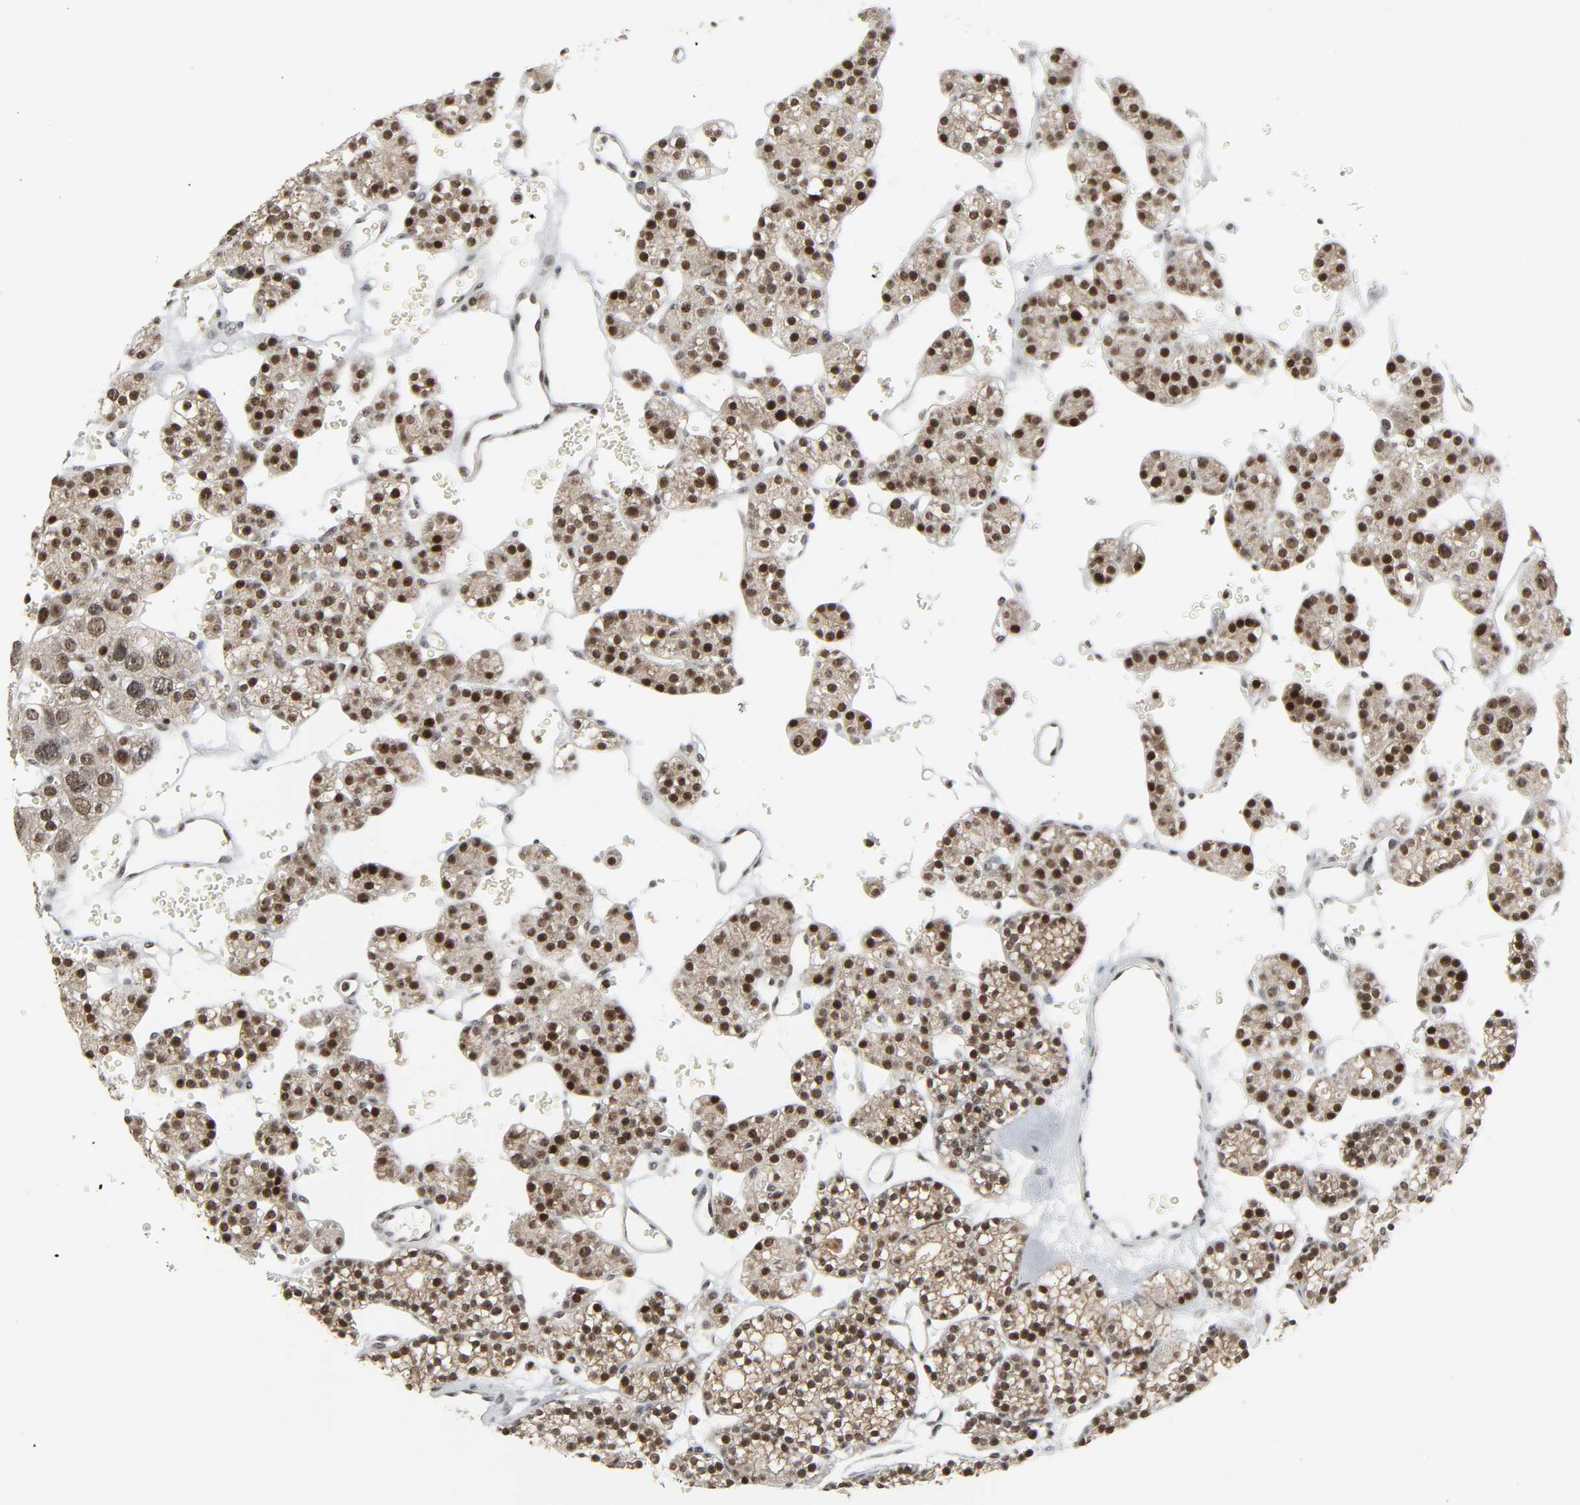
{"staining": {"intensity": "strong", "quantity": ">75%", "location": "nuclear"}, "tissue": "parathyroid gland", "cell_type": "Glandular cells", "image_type": "normal", "snomed": [{"axis": "morphology", "description": "Normal tissue, NOS"}, {"axis": "topography", "description": "Parathyroid gland"}], "caption": "IHC of normal parathyroid gland exhibits high levels of strong nuclear positivity in approximately >75% of glandular cells.", "gene": "CDK7", "patient": {"sex": "female", "age": 64}}